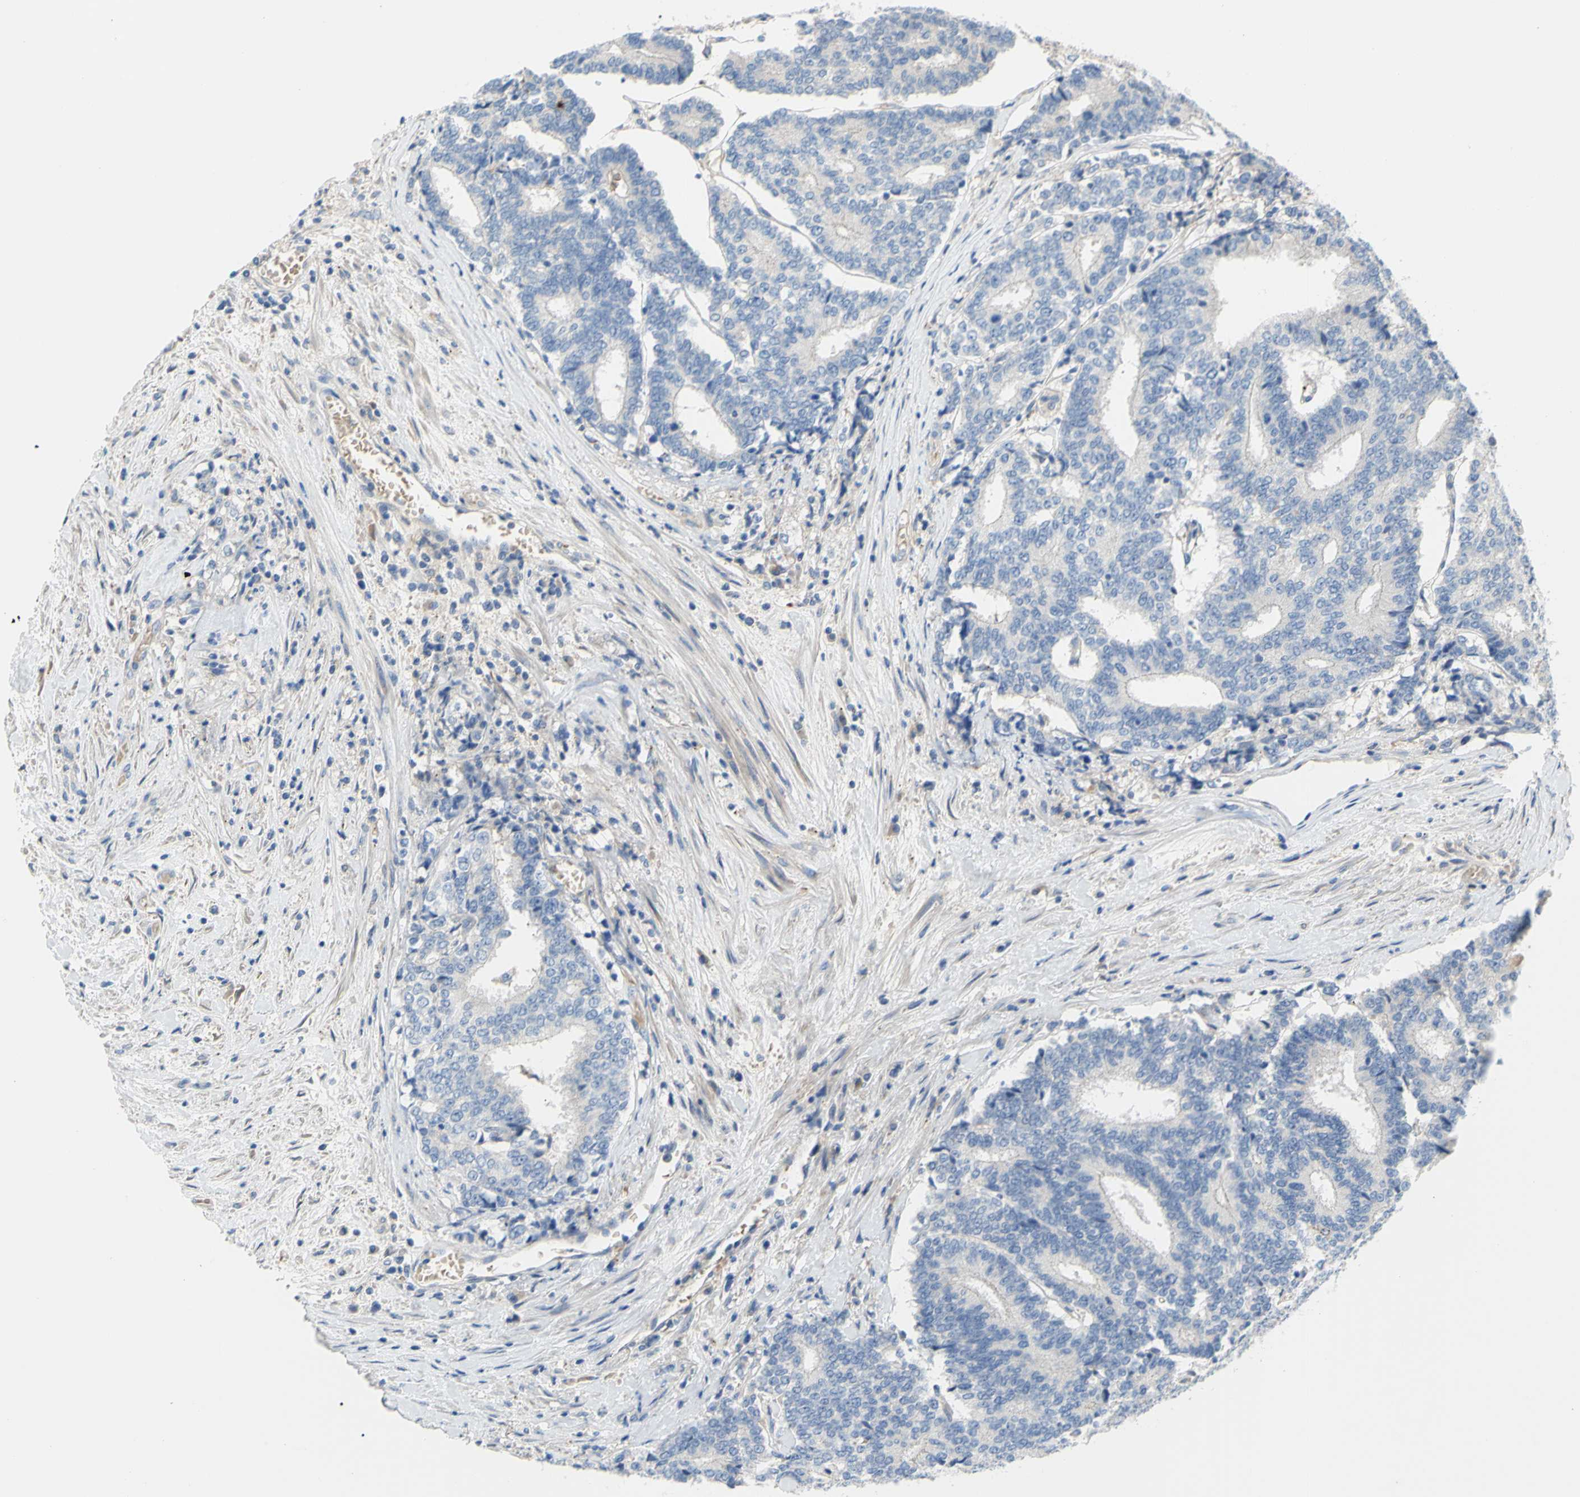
{"staining": {"intensity": "negative", "quantity": "none", "location": "none"}, "tissue": "prostate cancer", "cell_type": "Tumor cells", "image_type": "cancer", "snomed": [{"axis": "morphology", "description": "Normal tissue, NOS"}, {"axis": "morphology", "description": "Adenocarcinoma, High grade"}, {"axis": "topography", "description": "Prostate"}, {"axis": "topography", "description": "Seminal veicle"}], "caption": "The histopathology image demonstrates no significant expression in tumor cells of prostate cancer. (DAB (3,3'-diaminobenzidine) immunohistochemistry (IHC) visualized using brightfield microscopy, high magnification).", "gene": "TMEM59L", "patient": {"sex": "male", "age": 55}}